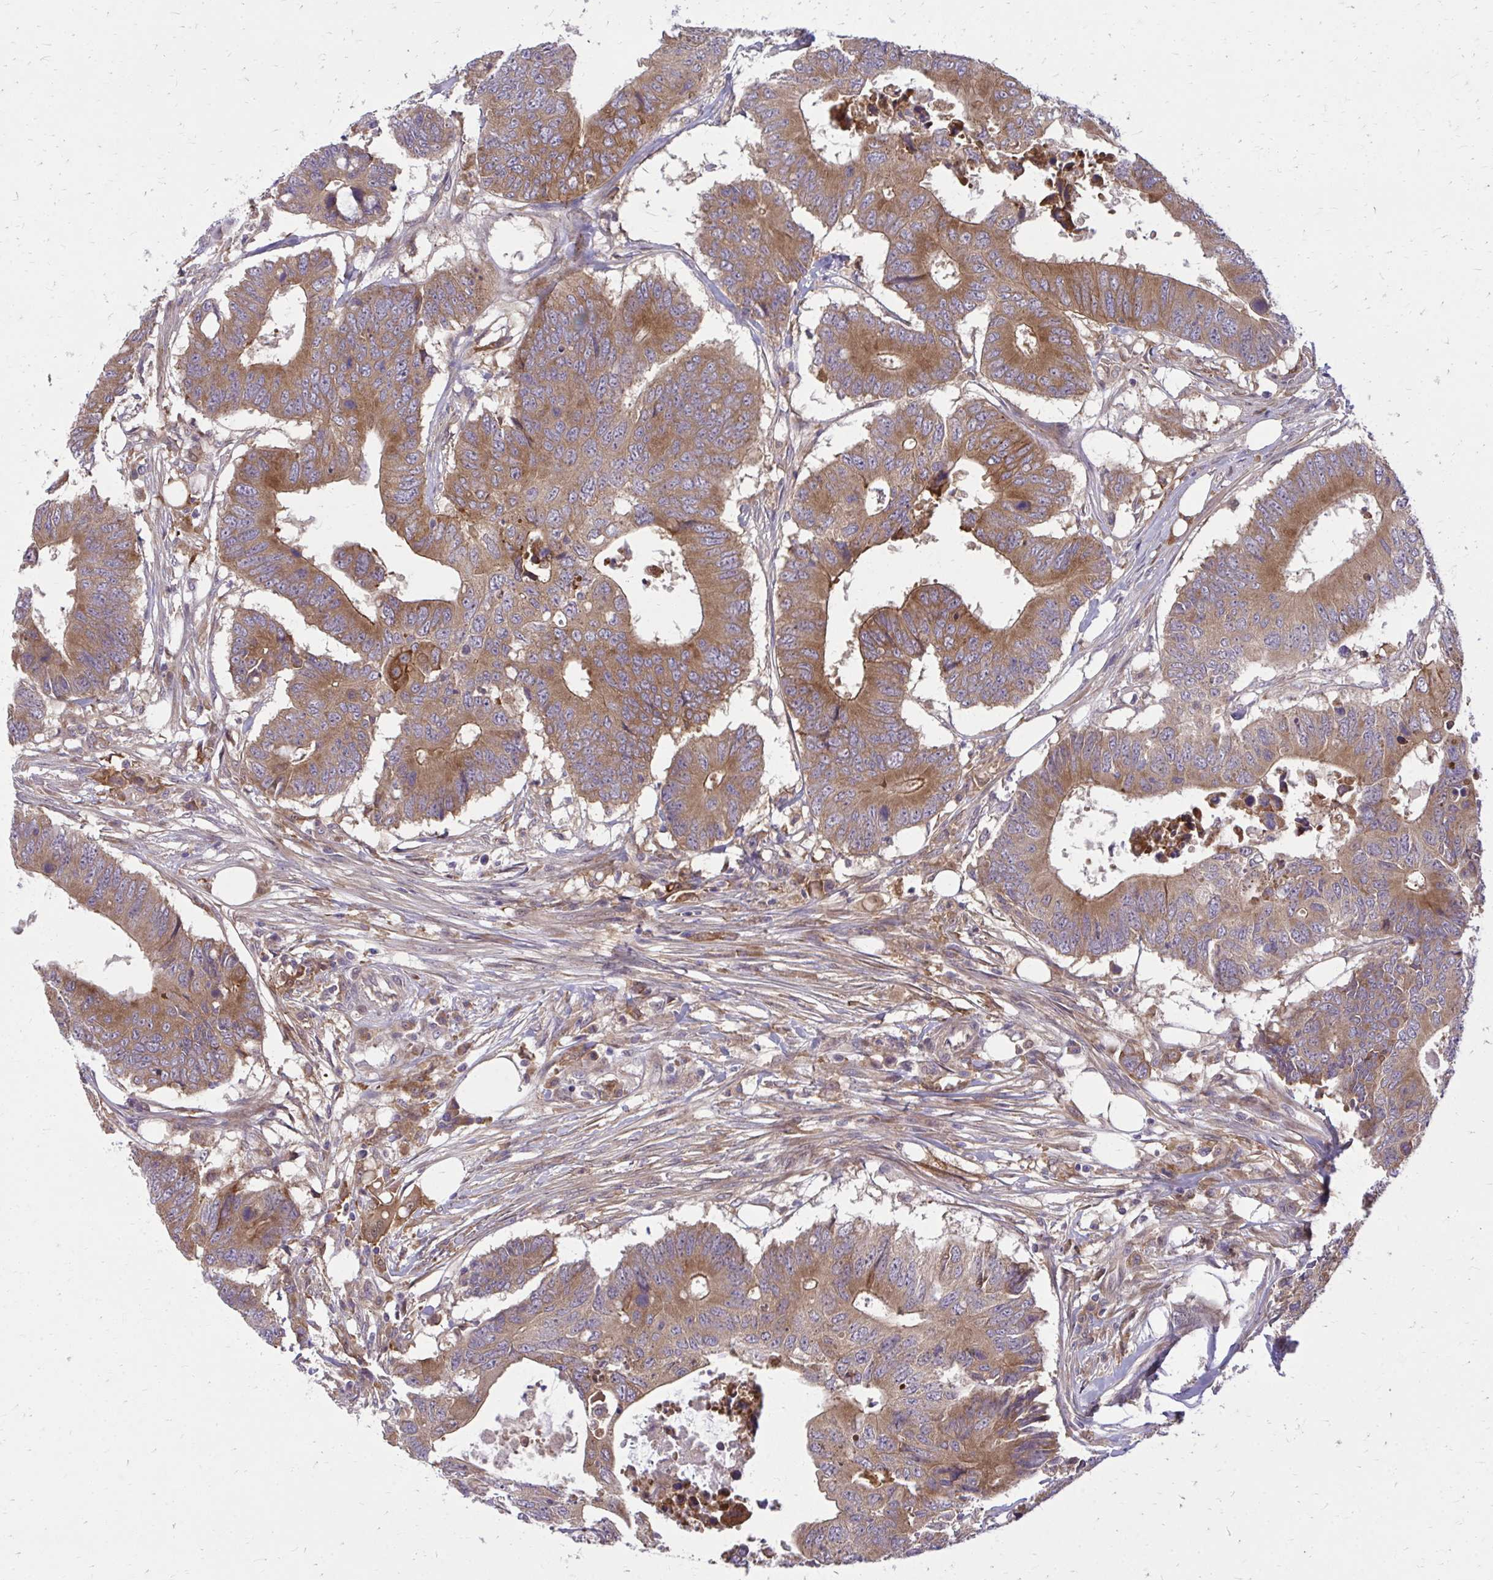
{"staining": {"intensity": "moderate", "quantity": ">75%", "location": "cytoplasmic/membranous"}, "tissue": "colorectal cancer", "cell_type": "Tumor cells", "image_type": "cancer", "snomed": [{"axis": "morphology", "description": "Adenocarcinoma, NOS"}, {"axis": "topography", "description": "Colon"}], "caption": "An immunohistochemistry (IHC) micrograph of tumor tissue is shown. Protein staining in brown shows moderate cytoplasmic/membranous positivity in colorectal adenocarcinoma within tumor cells. (Stains: DAB in brown, nuclei in blue, Microscopy: brightfield microscopy at high magnification).", "gene": "OXNAD1", "patient": {"sex": "male", "age": 71}}